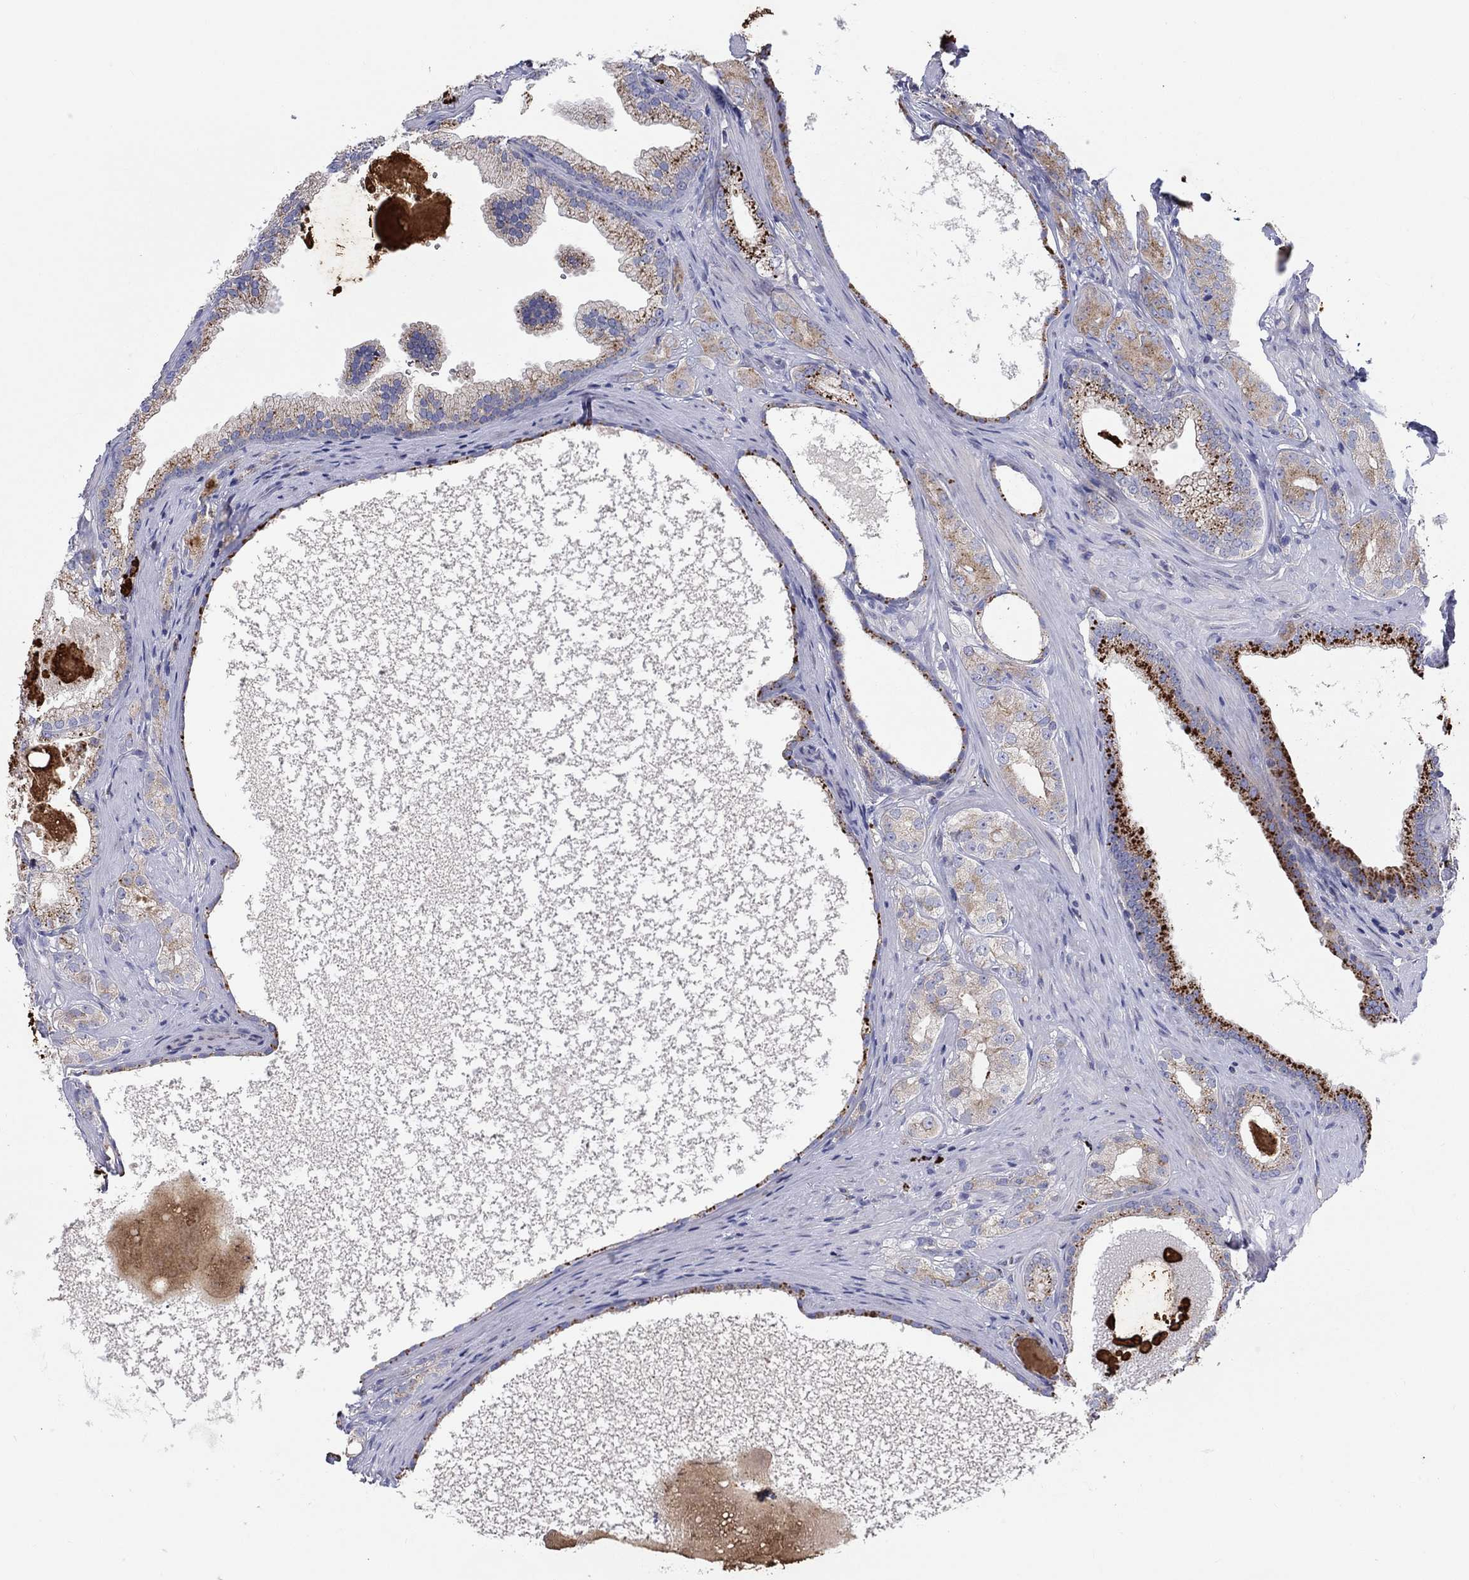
{"staining": {"intensity": "moderate", "quantity": ">75%", "location": "cytoplasmic/membranous"}, "tissue": "prostate cancer", "cell_type": "Tumor cells", "image_type": "cancer", "snomed": [{"axis": "morphology", "description": "Adenocarcinoma, High grade"}, {"axis": "topography", "description": "Prostate and seminal vesicle, NOS"}], "caption": "High-grade adenocarcinoma (prostate) stained with a brown dye demonstrates moderate cytoplasmic/membranous positive positivity in approximately >75% of tumor cells.", "gene": "BCO2", "patient": {"sex": "male", "age": 62}}